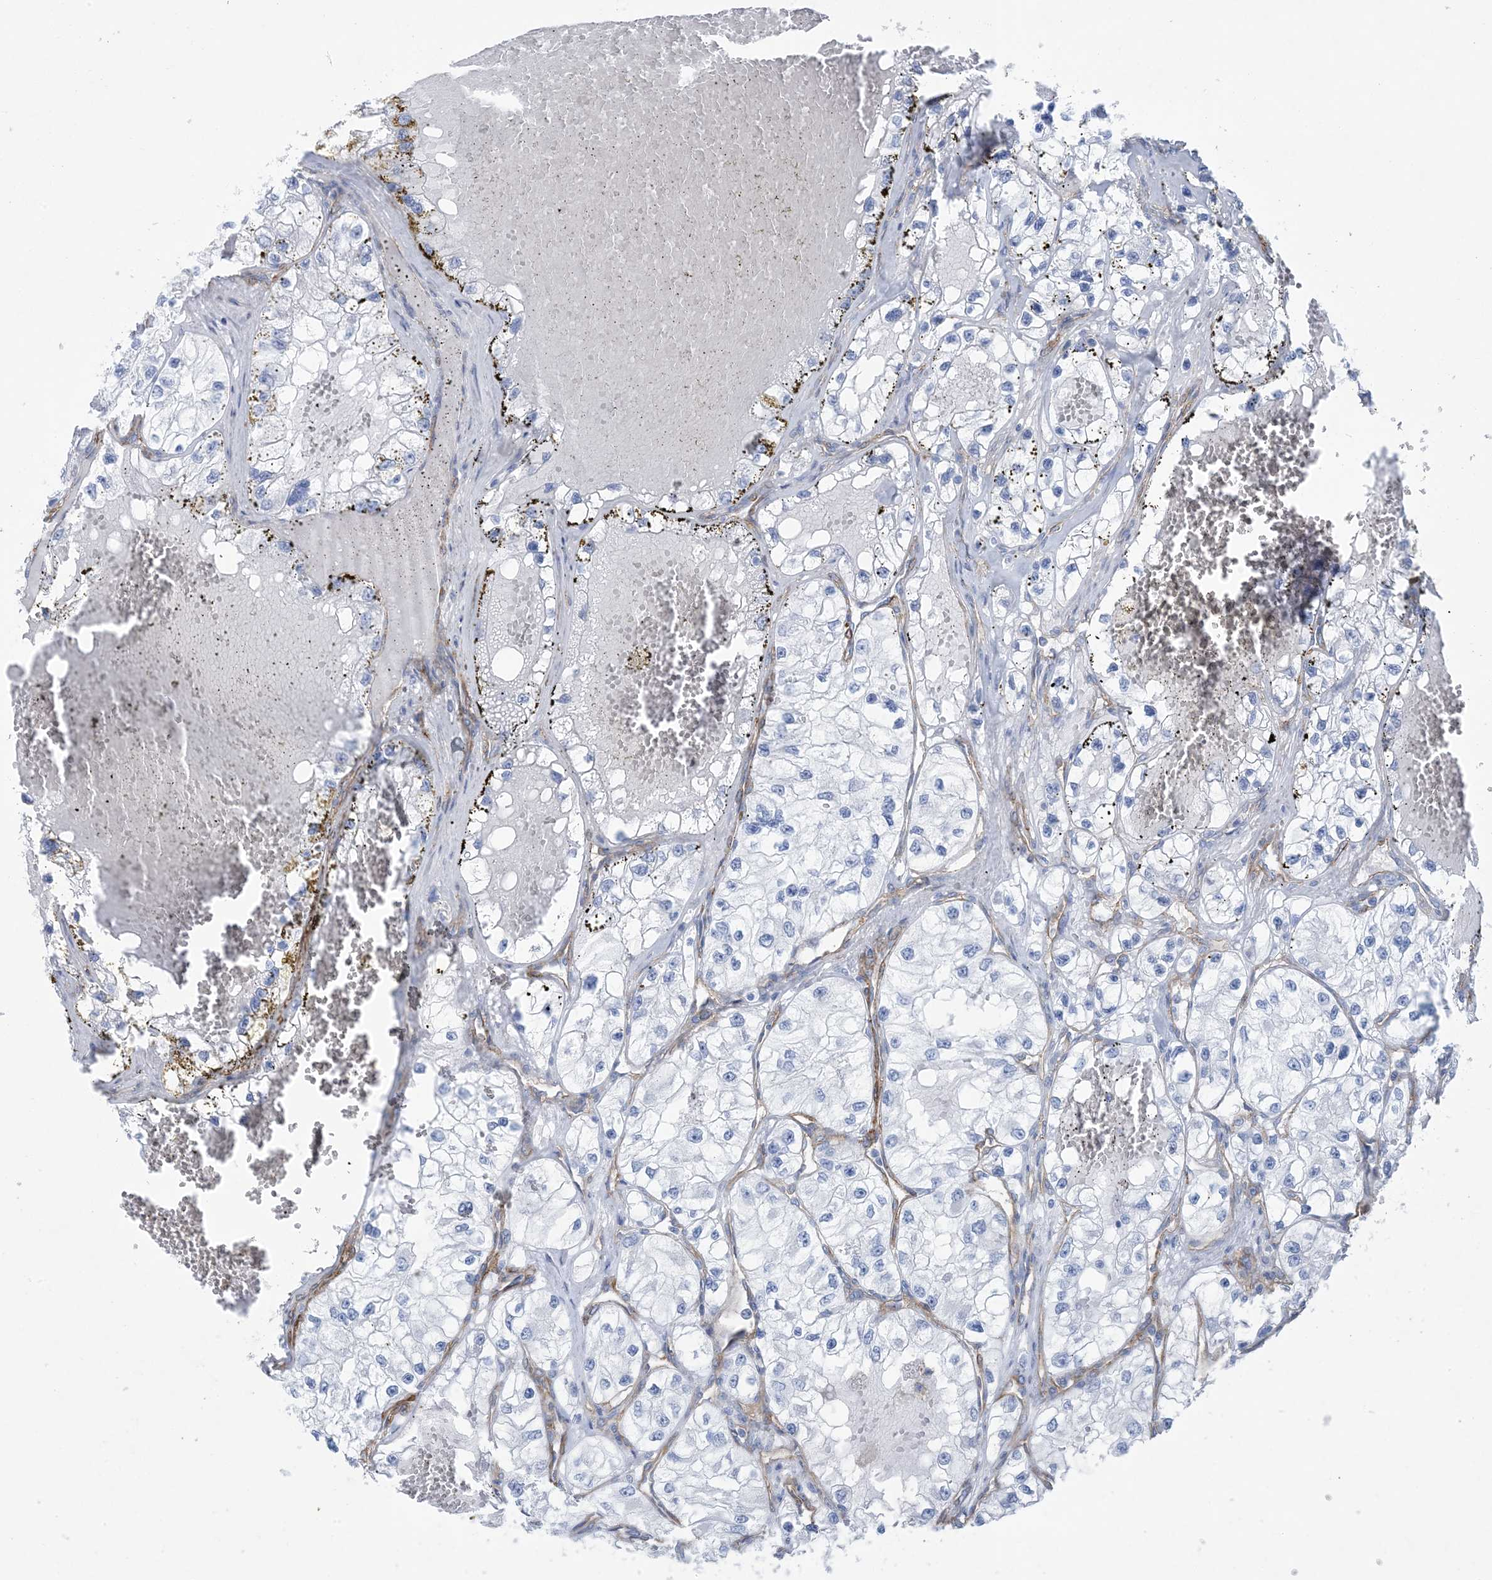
{"staining": {"intensity": "negative", "quantity": "none", "location": "none"}, "tissue": "renal cancer", "cell_type": "Tumor cells", "image_type": "cancer", "snomed": [{"axis": "morphology", "description": "Adenocarcinoma, NOS"}, {"axis": "topography", "description": "Kidney"}], "caption": "Renal adenocarcinoma was stained to show a protein in brown. There is no significant positivity in tumor cells. (Brightfield microscopy of DAB (3,3'-diaminobenzidine) IHC at high magnification).", "gene": "SHANK1", "patient": {"sex": "female", "age": 57}}